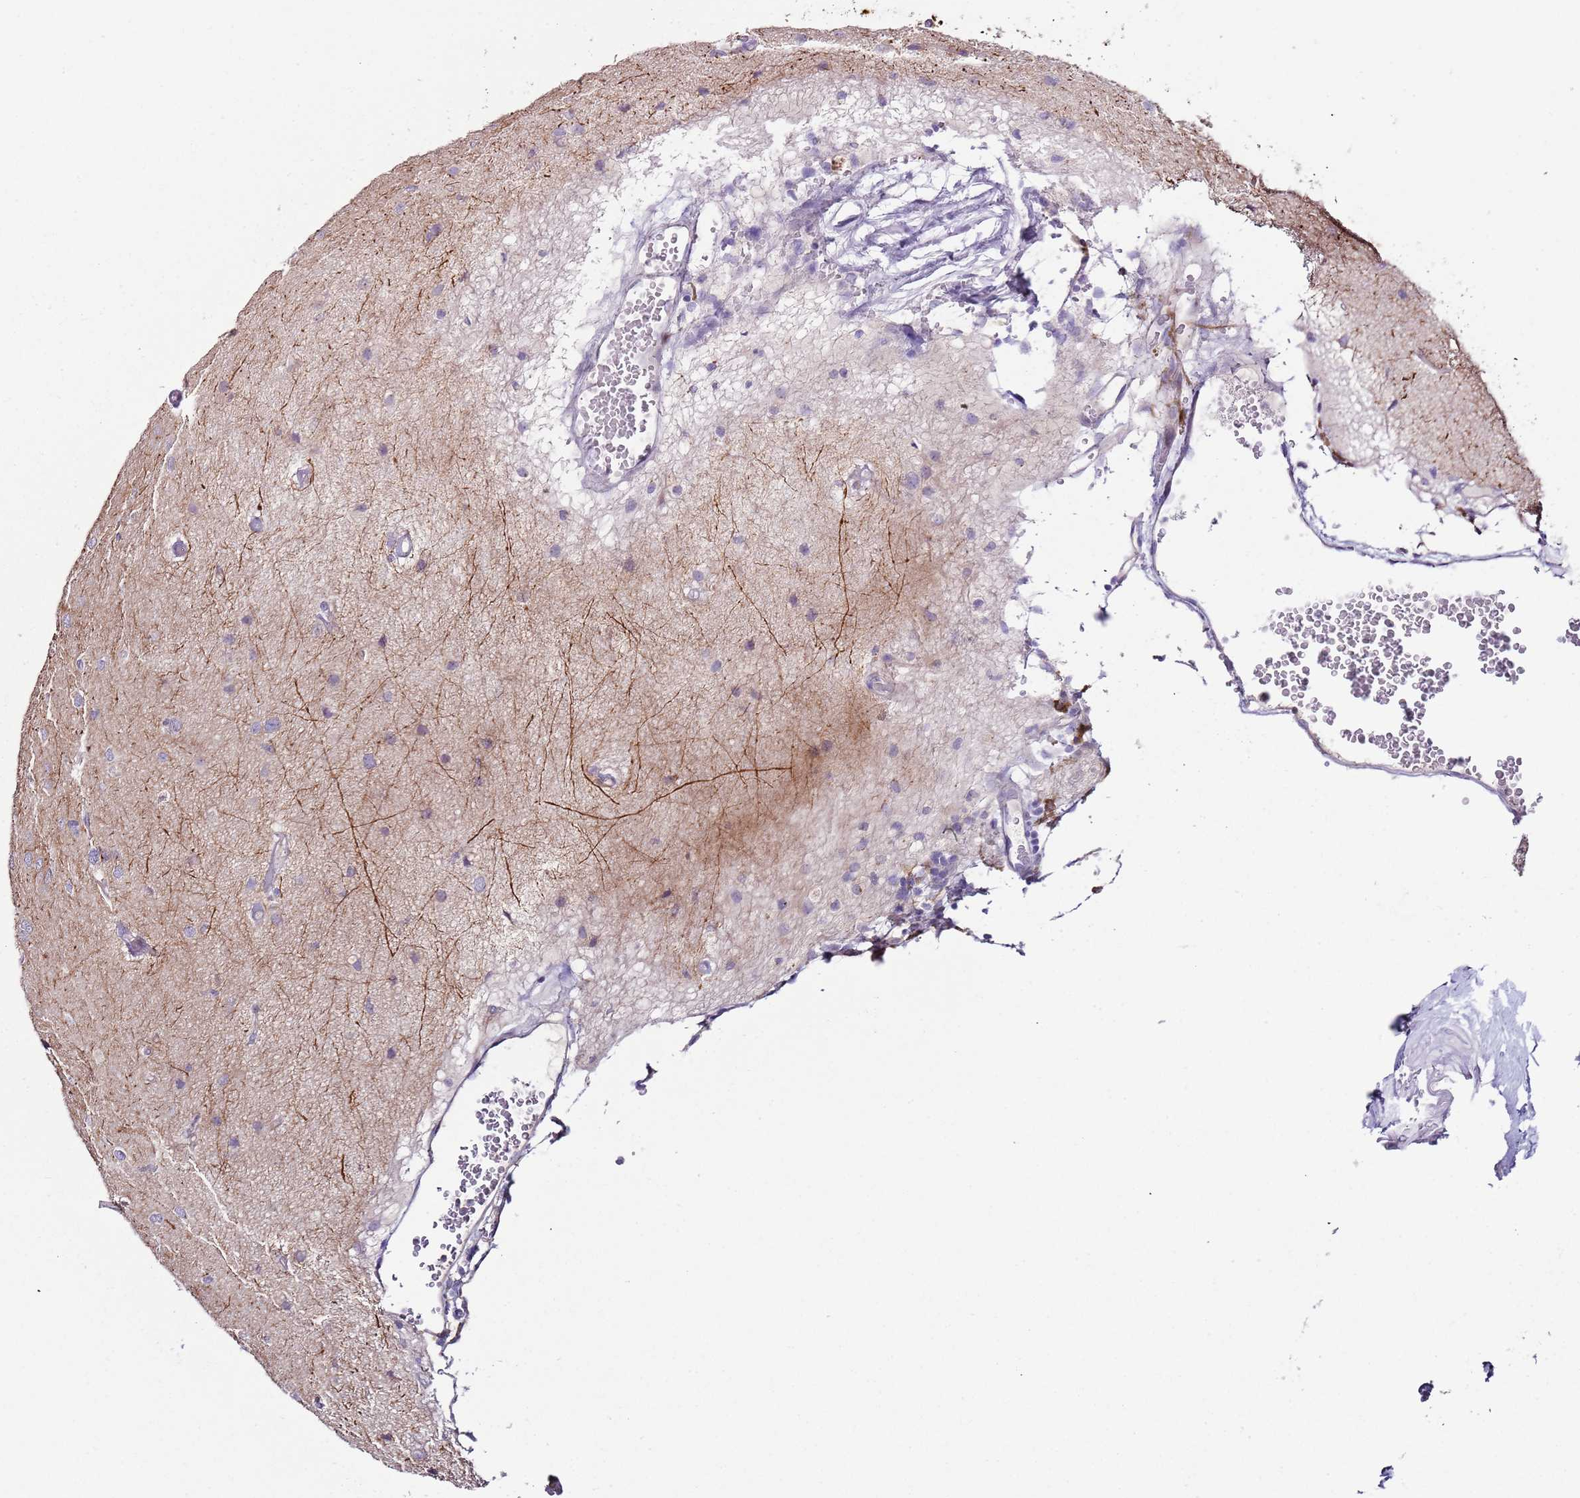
{"staining": {"intensity": "weak", "quantity": "<25%", "location": "cytoplasmic/membranous"}, "tissue": "glioma", "cell_type": "Tumor cells", "image_type": "cancer", "snomed": [{"axis": "morphology", "description": "Glioma, malignant, High grade"}, {"axis": "topography", "description": "Brain"}], "caption": "Immunohistochemical staining of malignant high-grade glioma shows no significant positivity in tumor cells. (DAB (3,3'-diaminobenzidine) immunohistochemistry (IHC), high magnification).", "gene": "C2CD3", "patient": {"sex": "male", "age": 77}}